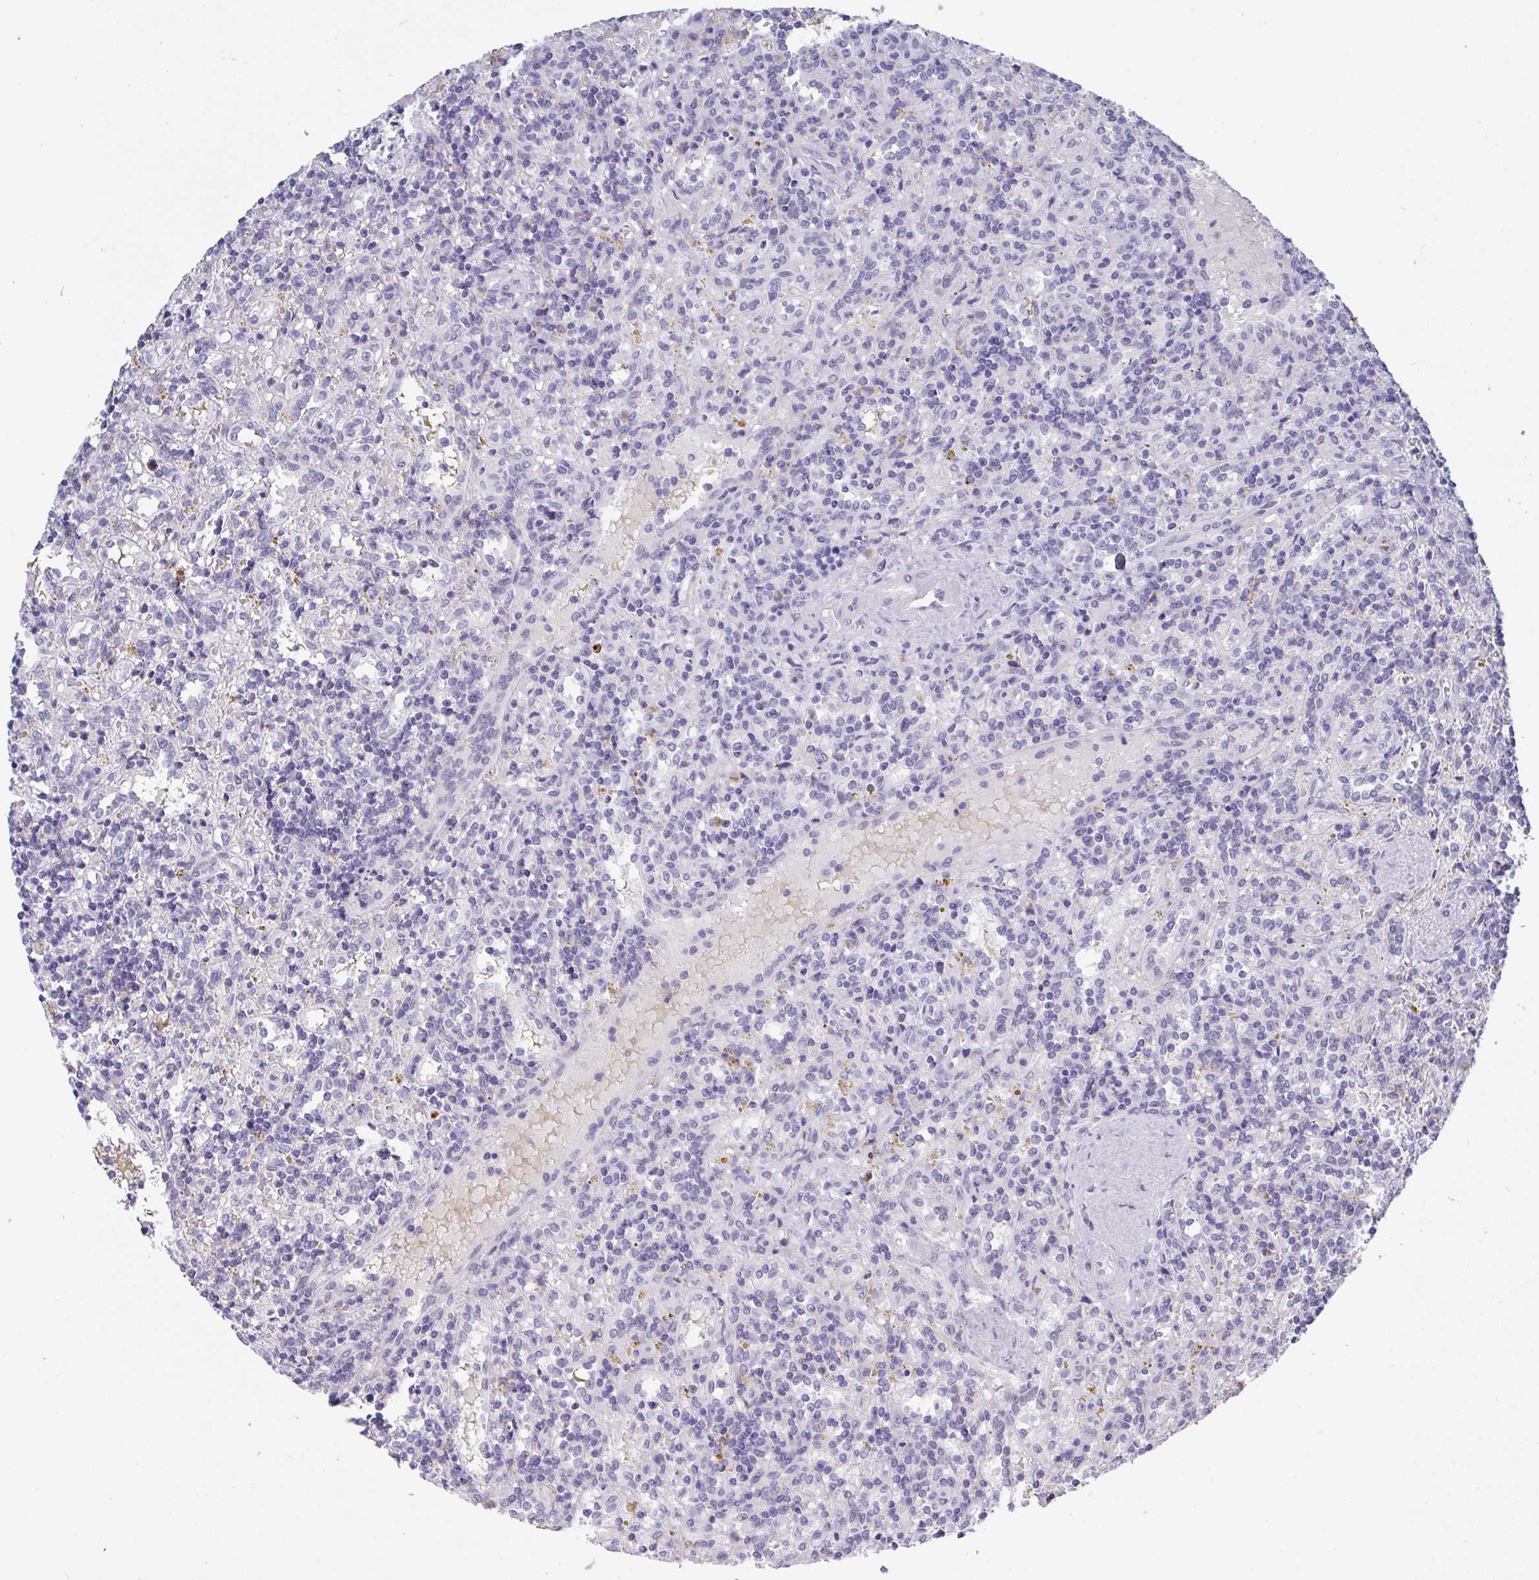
{"staining": {"intensity": "negative", "quantity": "none", "location": "none"}, "tissue": "lymphoma", "cell_type": "Tumor cells", "image_type": "cancer", "snomed": [{"axis": "morphology", "description": "Malignant lymphoma, non-Hodgkin's type, Low grade"}, {"axis": "topography", "description": "Spleen"}], "caption": "Tumor cells show no significant protein staining in lymphoma. Brightfield microscopy of immunohistochemistry stained with DAB (3,3'-diaminobenzidine) (brown) and hematoxylin (blue), captured at high magnification.", "gene": "MFSD4A", "patient": {"sex": "male", "age": 67}}